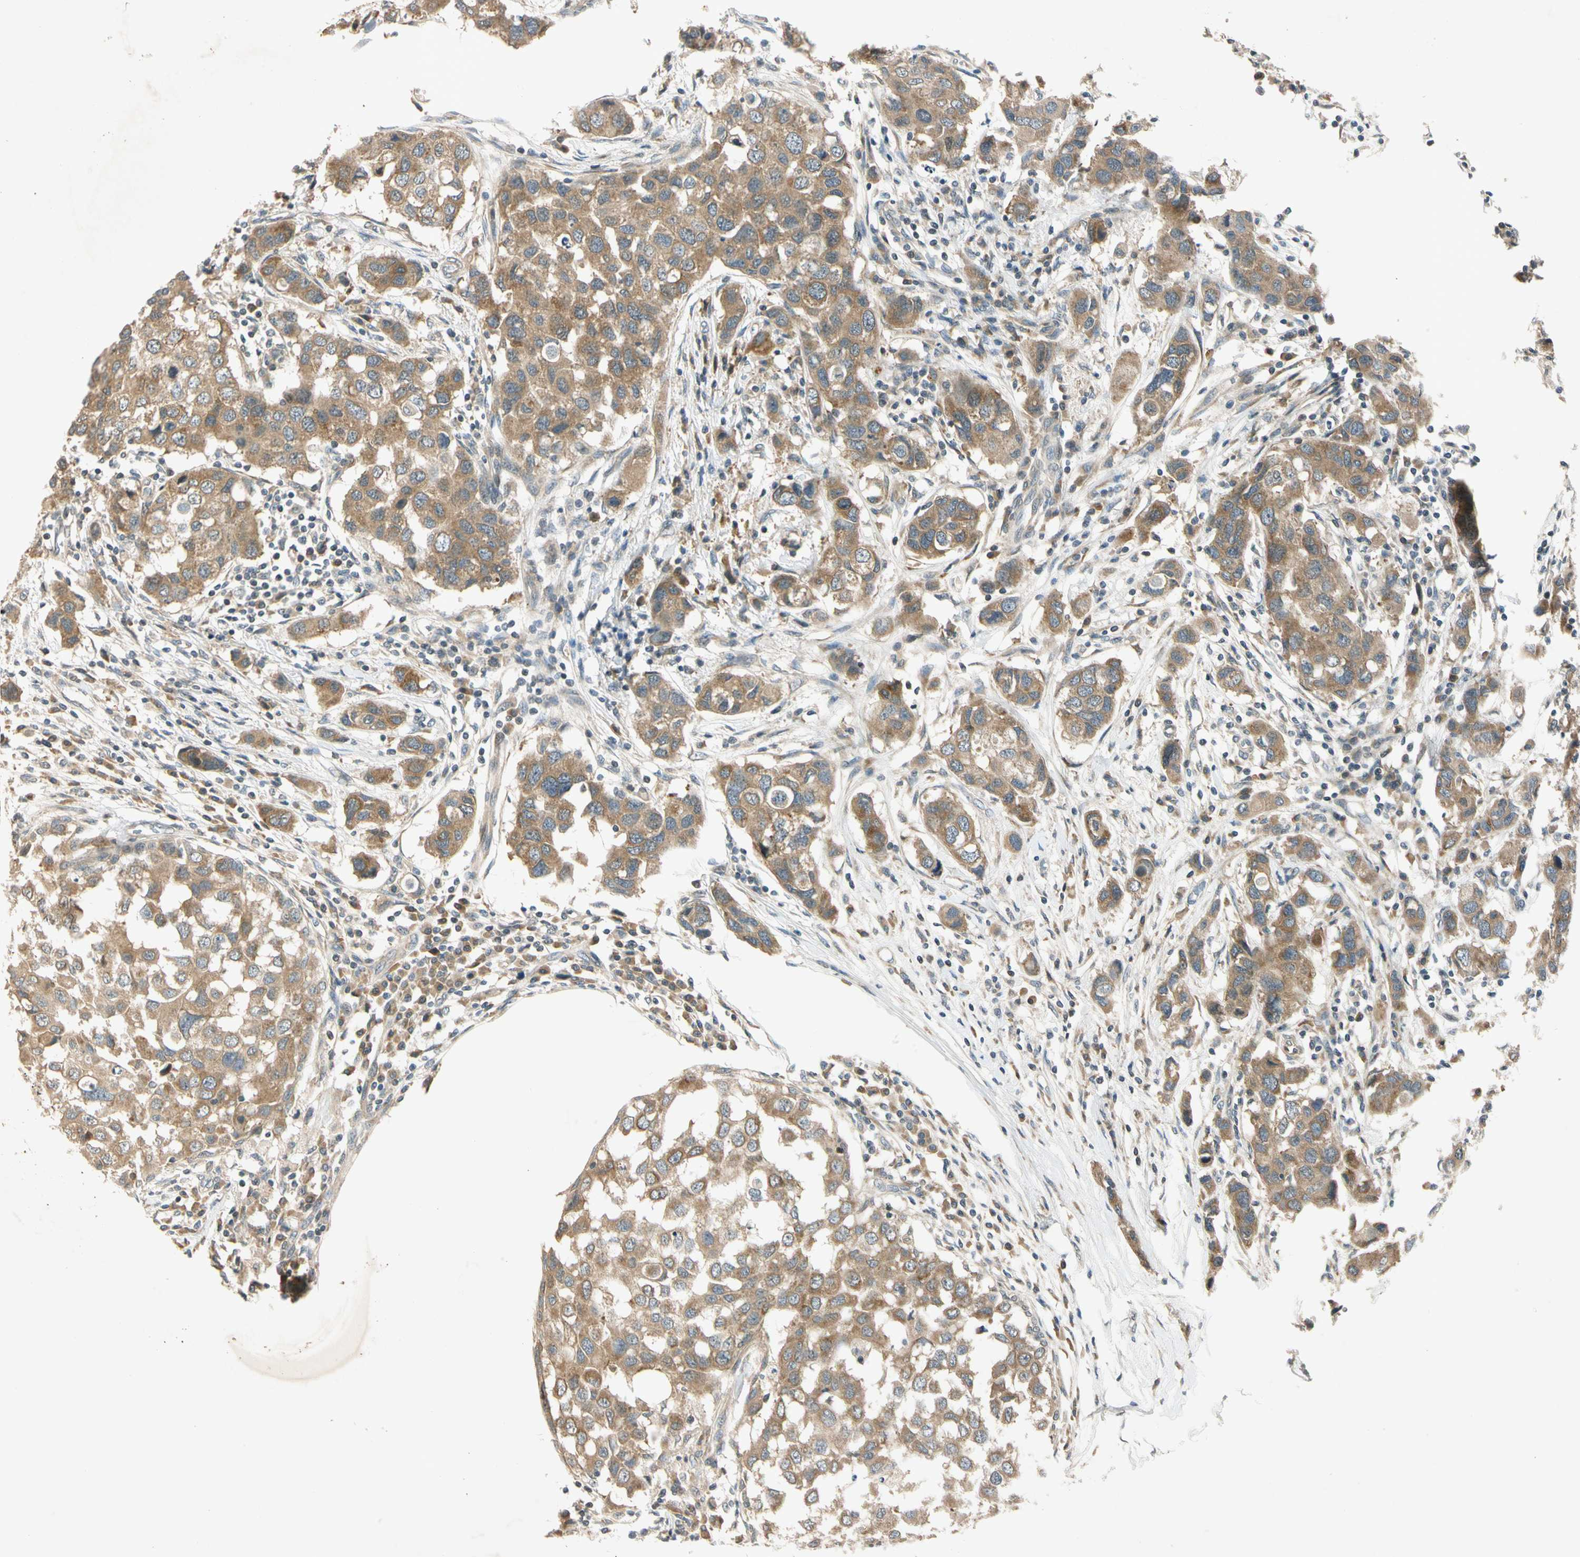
{"staining": {"intensity": "moderate", "quantity": ">75%", "location": "cytoplasmic/membranous"}, "tissue": "breast cancer", "cell_type": "Tumor cells", "image_type": "cancer", "snomed": [{"axis": "morphology", "description": "Normal tissue, NOS"}, {"axis": "morphology", "description": "Duct carcinoma"}, {"axis": "topography", "description": "Breast"}], "caption": "Breast cancer stained with DAB (3,3'-diaminobenzidine) IHC shows medium levels of moderate cytoplasmic/membranous positivity in about >75% of tumor cells.", "gene": "RPS6KB2", "patient": {"sex": "female", "age": 50}}